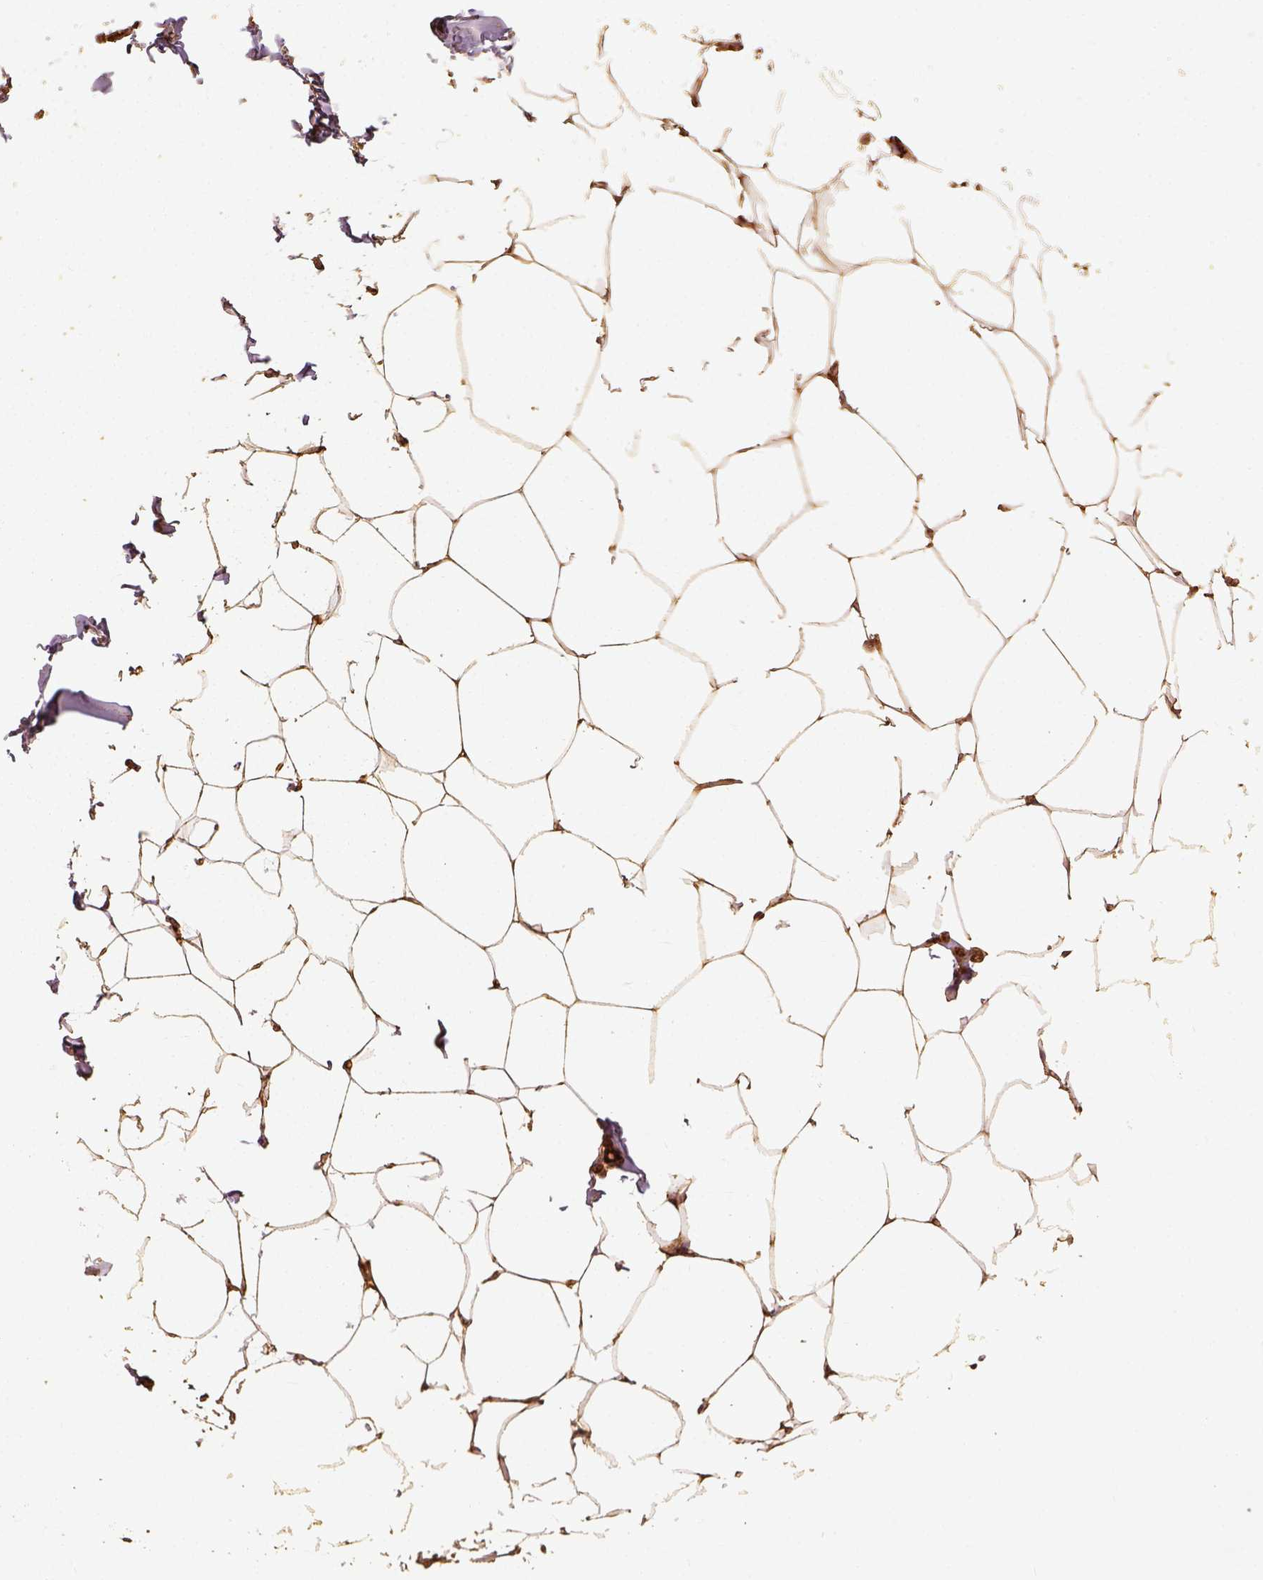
{"staining": {"intensity": "moderate", "quantity": "25%-75%", "location": "cytoplasmic/membranous"}, "tissue": "breast", "cell_type": "Adipocytes", "image_type": "normal", "snomed": [{"axis": "morphology", "description": "Normal tissue, NOS"}, {"axis": "topography", "description": "Breast"}], "caption": "Adipocytes display medium levels of moderate cytoplasmic/membranous expression in approximately 25%-75% of cells in benign human breast.", "gene": "VEGFA", "patient": {"sex": "female", "age": 32}}